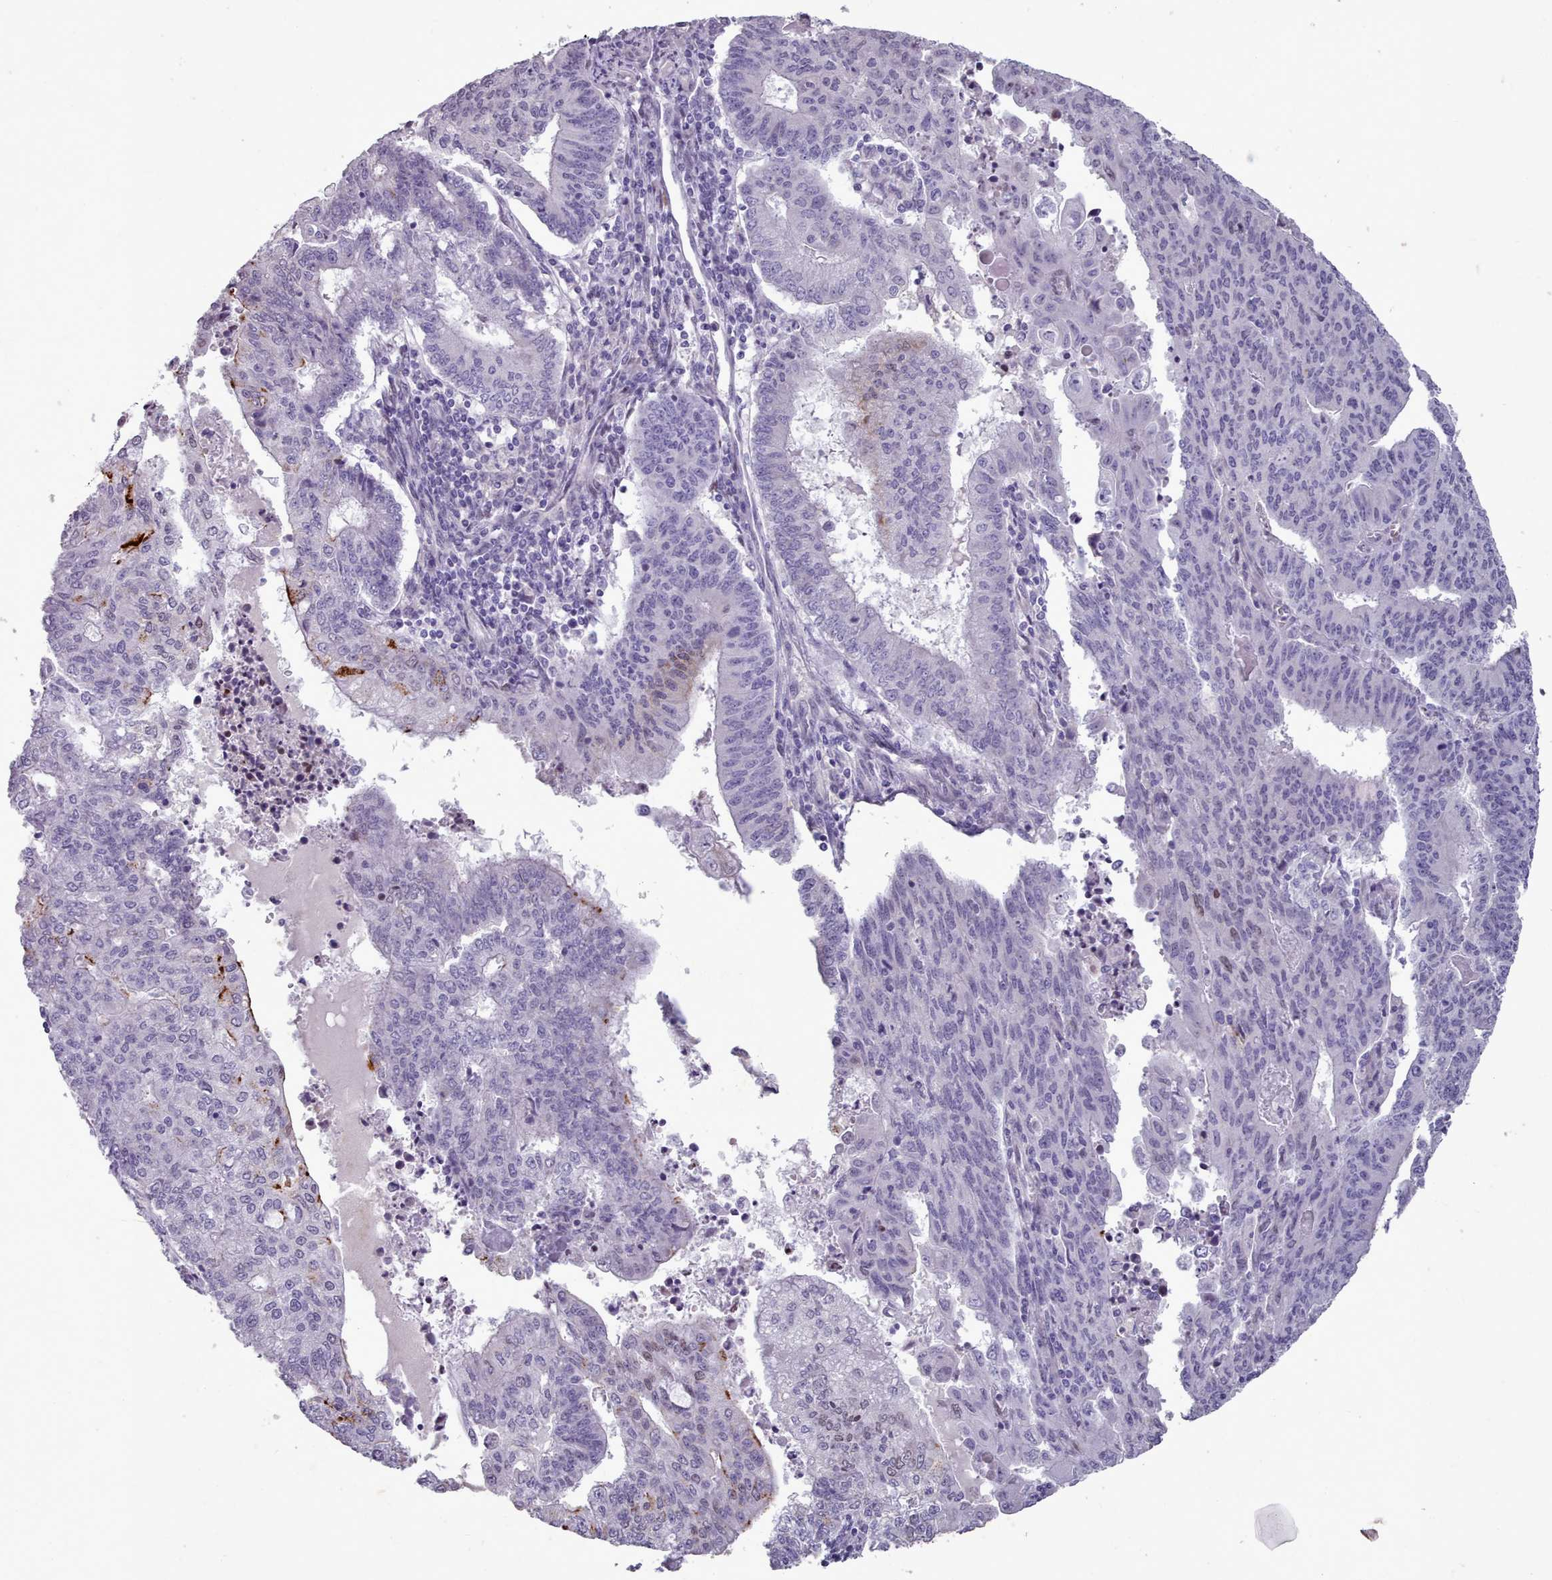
{"staining": {"intensity": "negative", "quantity": "none", "location": "none"}, "tissue": "endometrial cancer", "cell_type": "Tumor cells", "image_type": "cancer", "snomed": [{"axis": "morphology", "description": "Adenocarcinoma, NOS"}, {"axis": "topography", "description": "Endometrium"}], "caption": "Tumor cells are negative for brown protein staining in endometrial cancer (adenocarcinoma).", "gene": "KCNT2", "patient": {"sex": "female", "age": 59}}